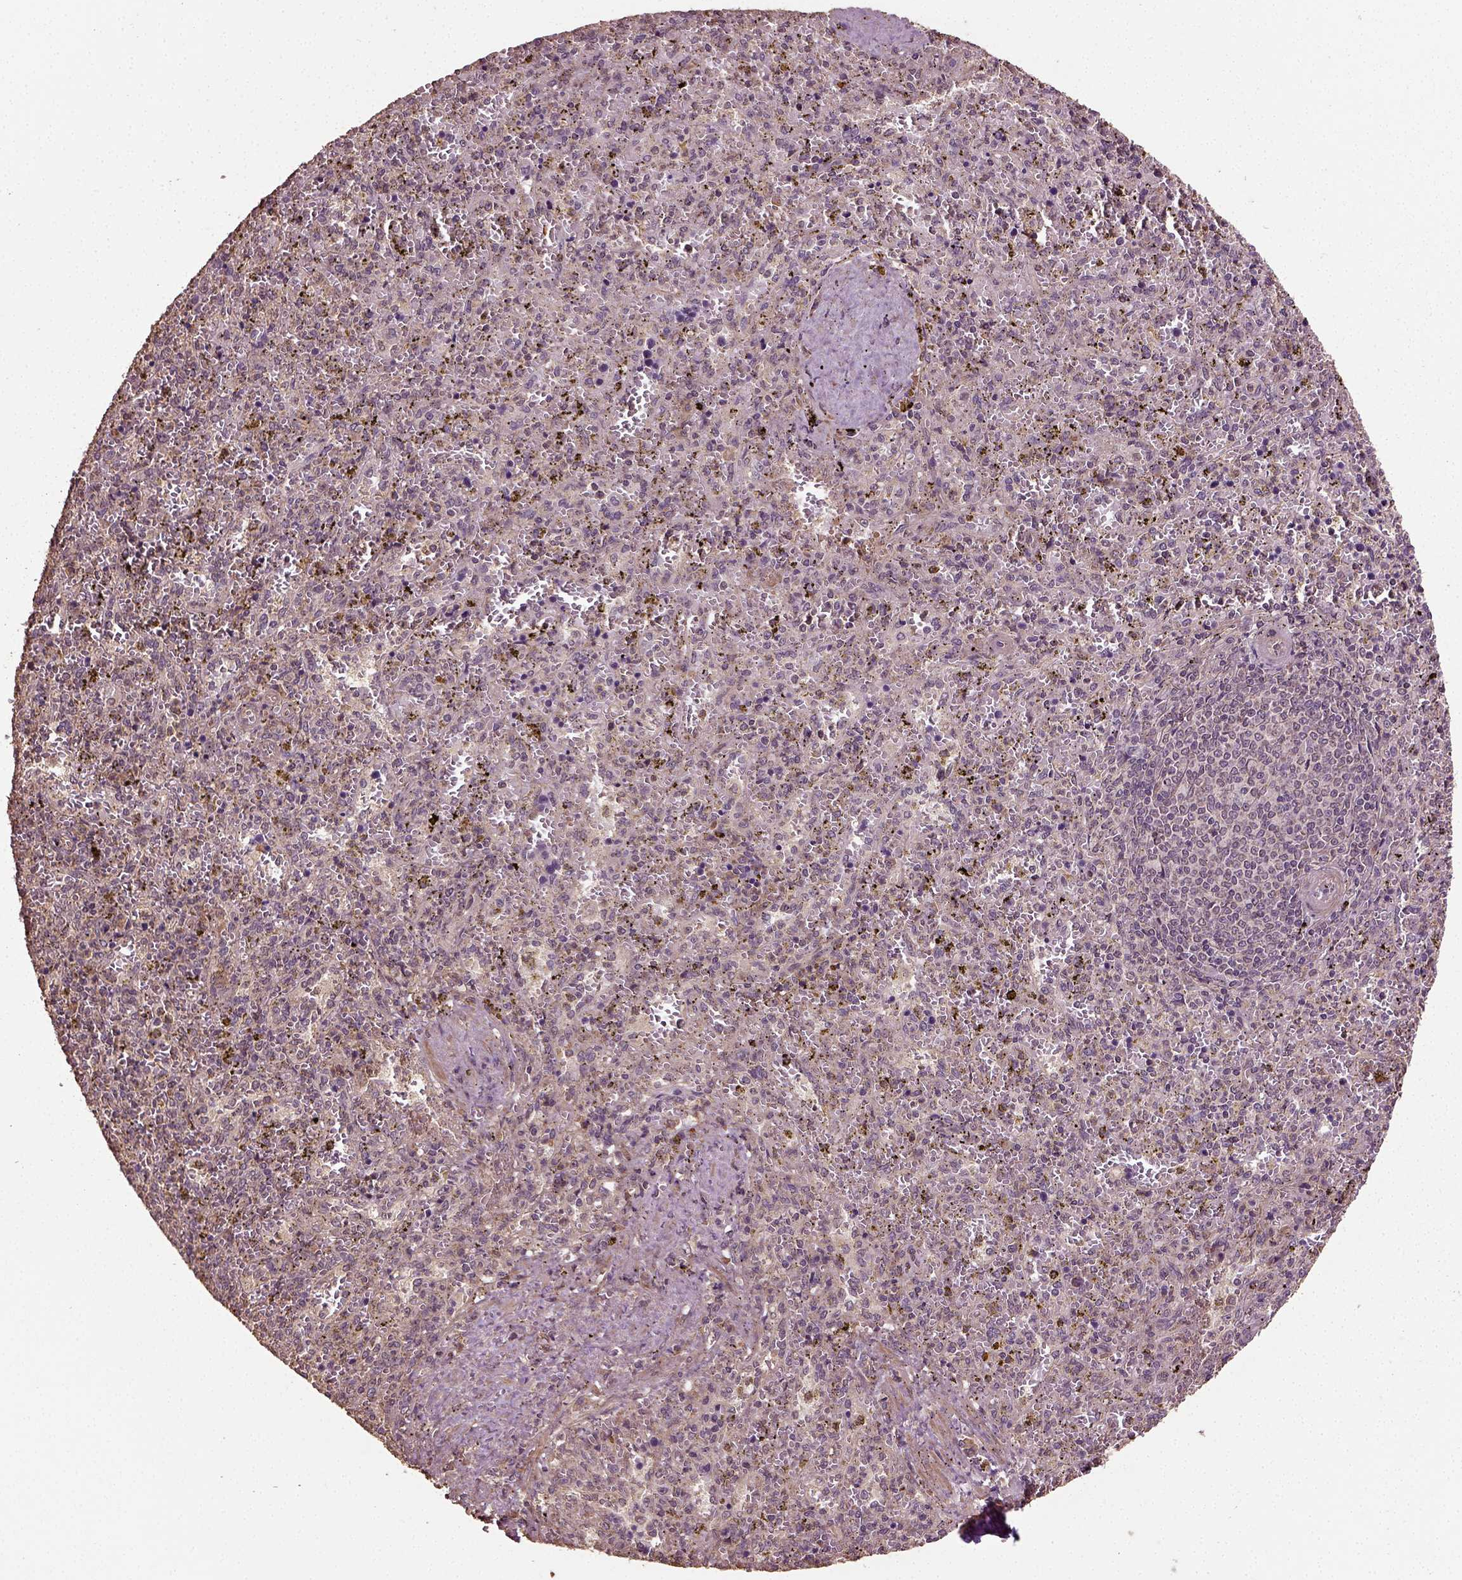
{"staining": {"intensity": "negative", "quantity": "none", "location": "none"}, "tissue": "spleen", "cell_type": "Cells in red pulp", "image_type": "normal", "snomed": [{"axis": "morphology", "description": "Normal tissue, NOS"}, {"axis": "topography", "description": "Spleen"}], "caption": "An IHC micrograph of unremarkable spleen is shown. There is no staining in cells in red pulp of spleen.", "gene": "ERV3", "patient": {"sex": "female", "age": 50}}